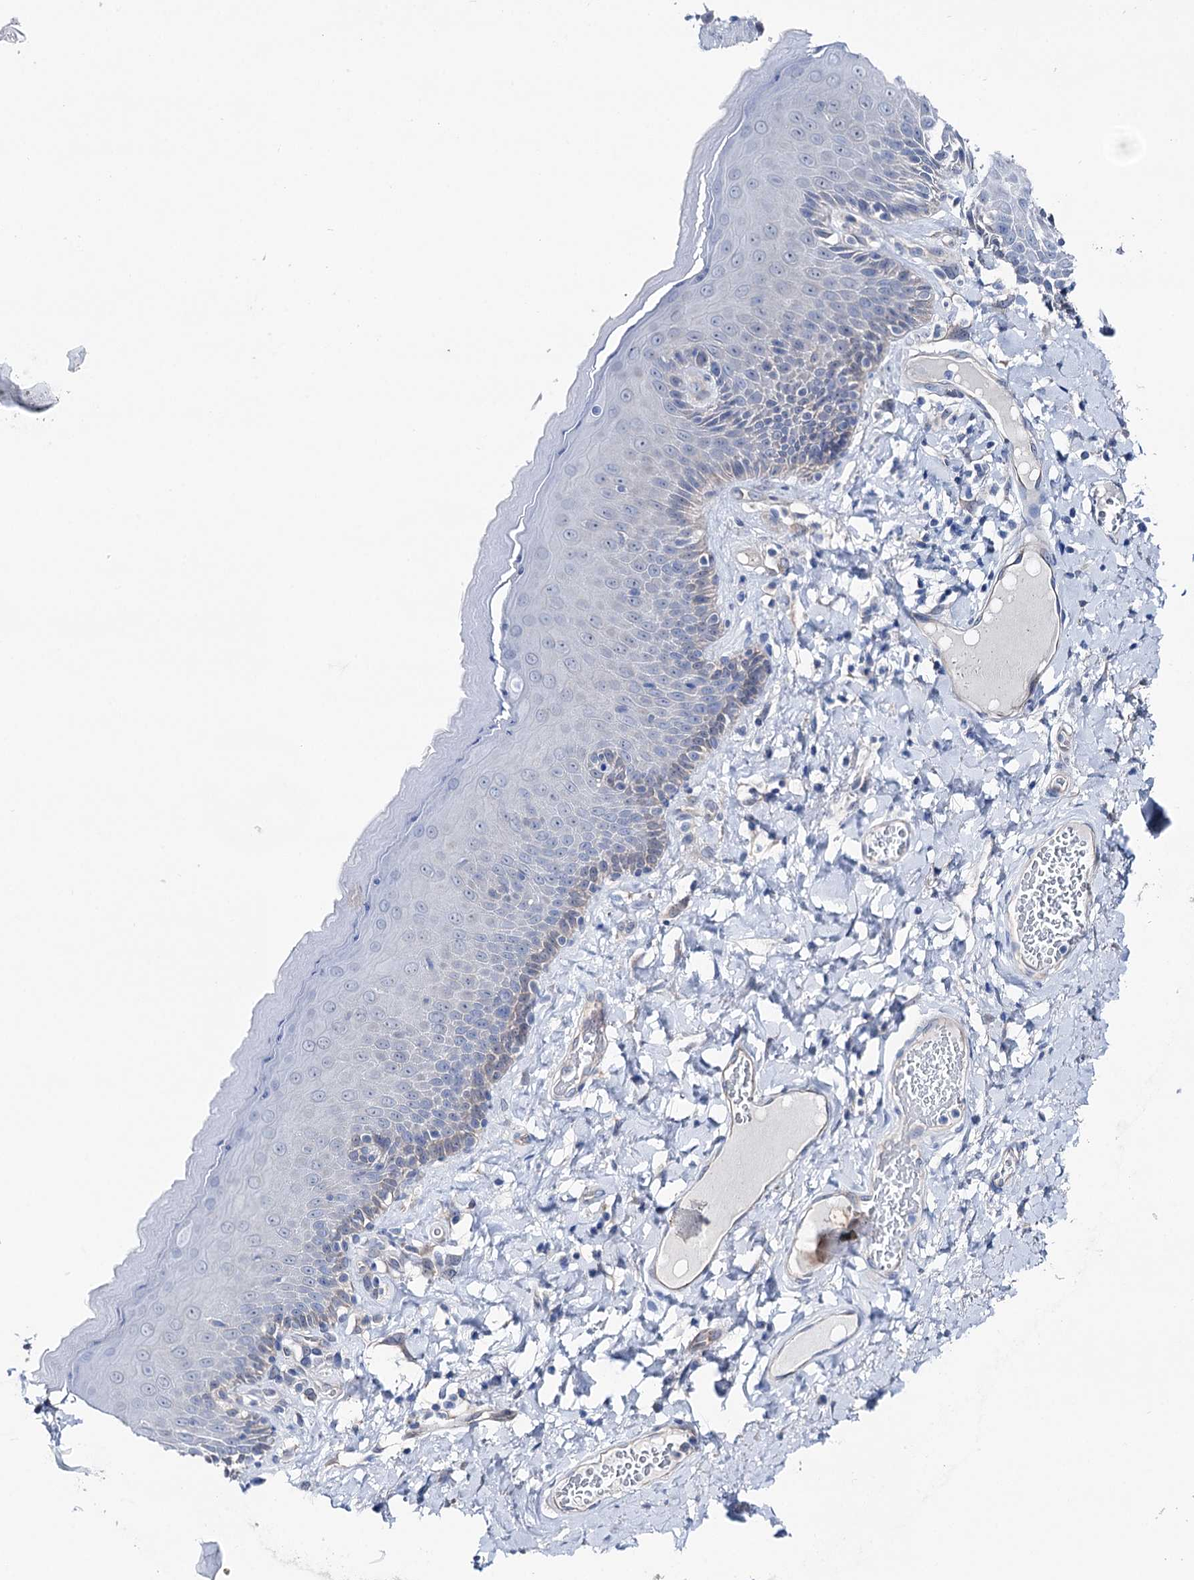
{"staining": {"intensity": "moderate", "quantity": "<25%", "location": "cytoplasmic/membranous"}, "tissue": "skin", "cell_type": "Epidermal cells", "image_type": "normal", "snomed": [{"axis": "morphology", "description": "Normal tissue, NOS"}, {"axis": "topography", "description": "Anal"}], "caption": "A brown stain highlights moderate cytoplasmic/membranous positivity of a protein in epidermal cells of benign skin.", "gene": "SHROOM1", "patient": {"sex": "male", "age": 69}}